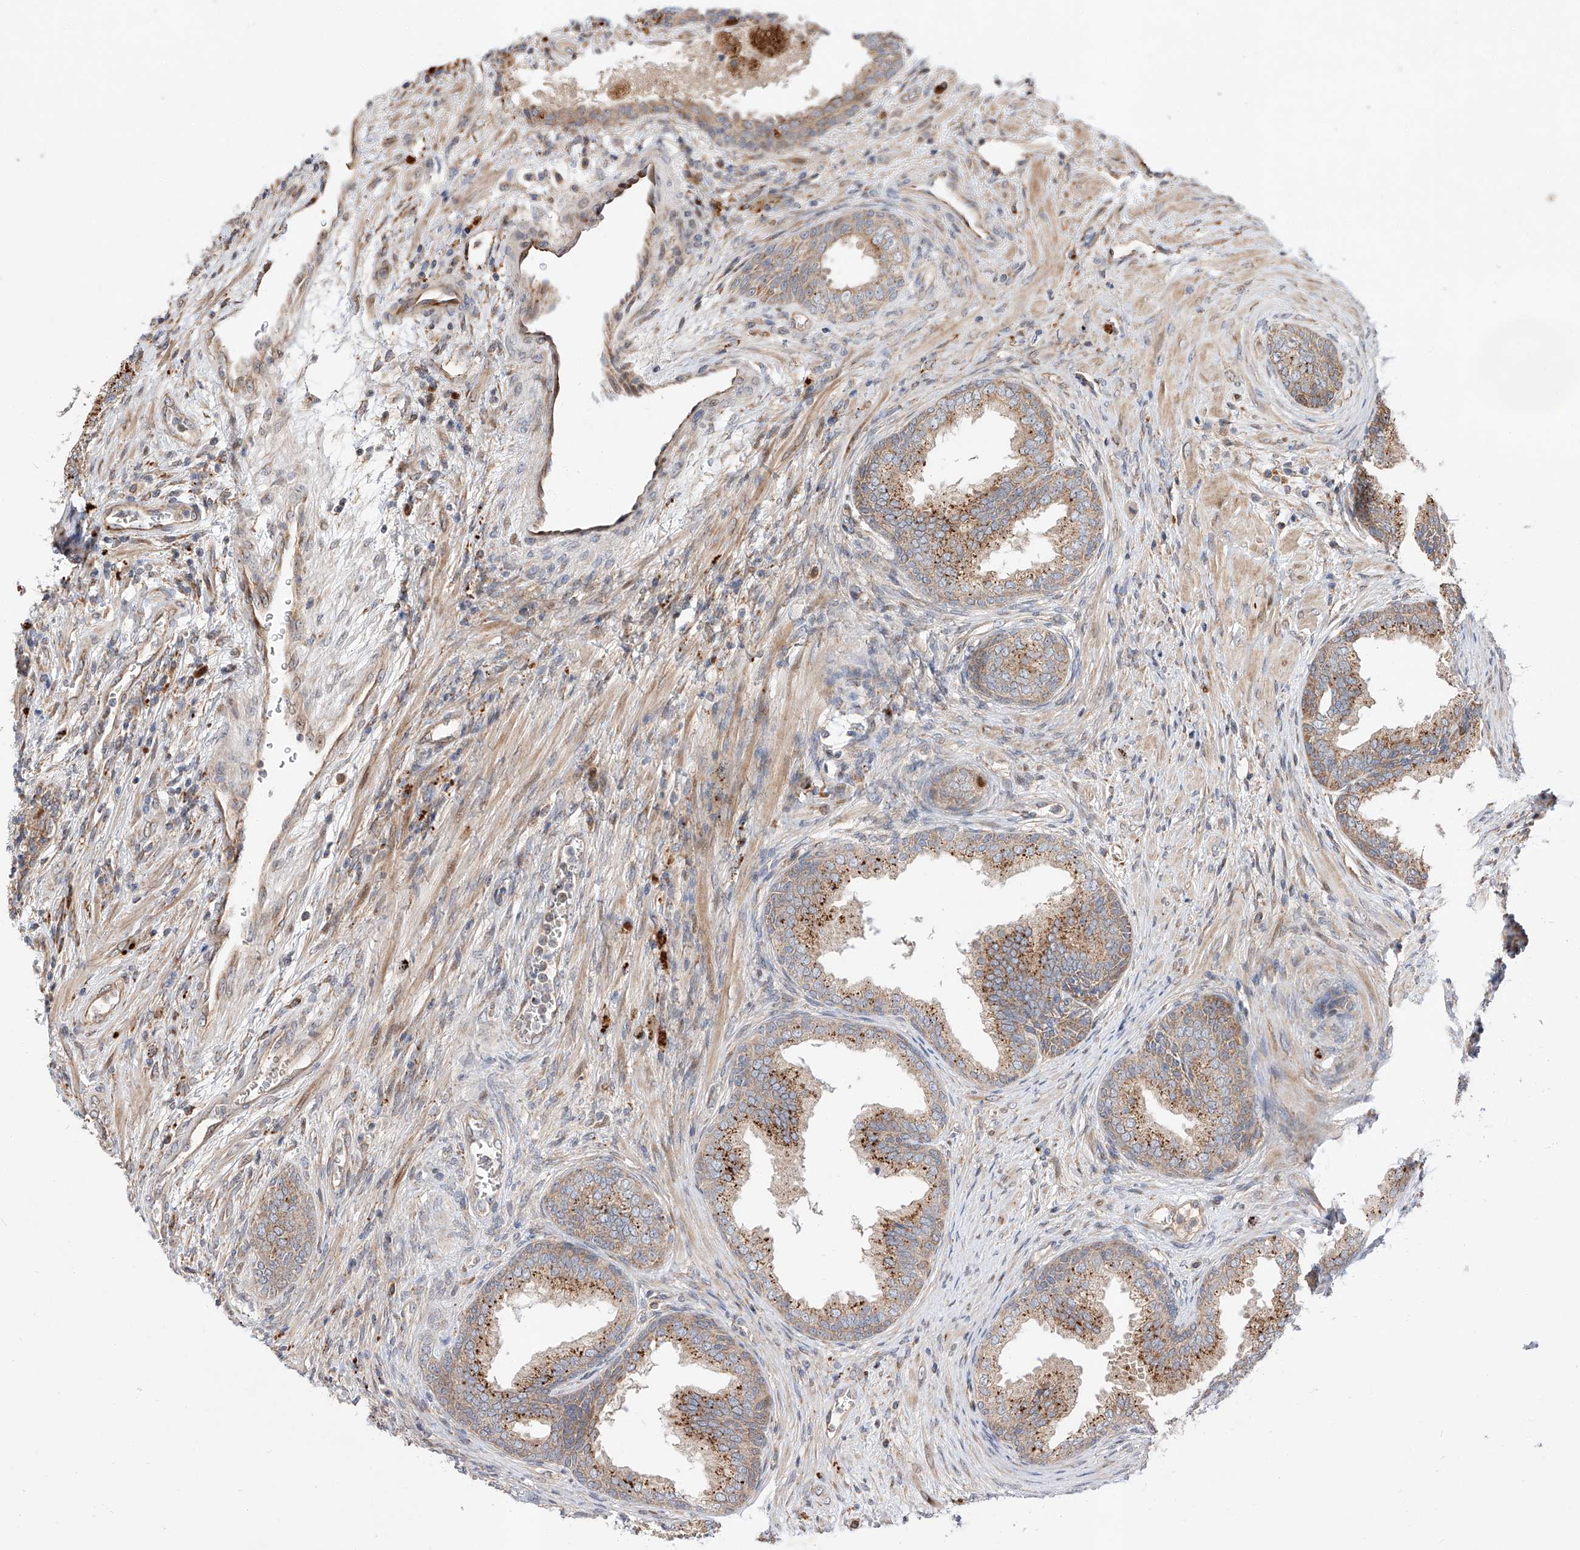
{"staining": {"intensity": "moderate", "quantity": ">75%", "location": "cytoplasmic/membranous"}, "tissue": "prostate", "cell_type": "Glandular cells", "image_type": "normal", "snomed": [{"axis": "morphology", "description": "Normal tissue, NOS"}, {"axis": "topography", "description": "Prostate"}], "caption": "About >75% of glandular cells in normal human prostate exhibit moderate cytoplasmic/membranous protein positivity as visualized by brown immunohistochemical staining.", "gene": "DIRAS3", "patient": {"sex": "male", "age": 76}}